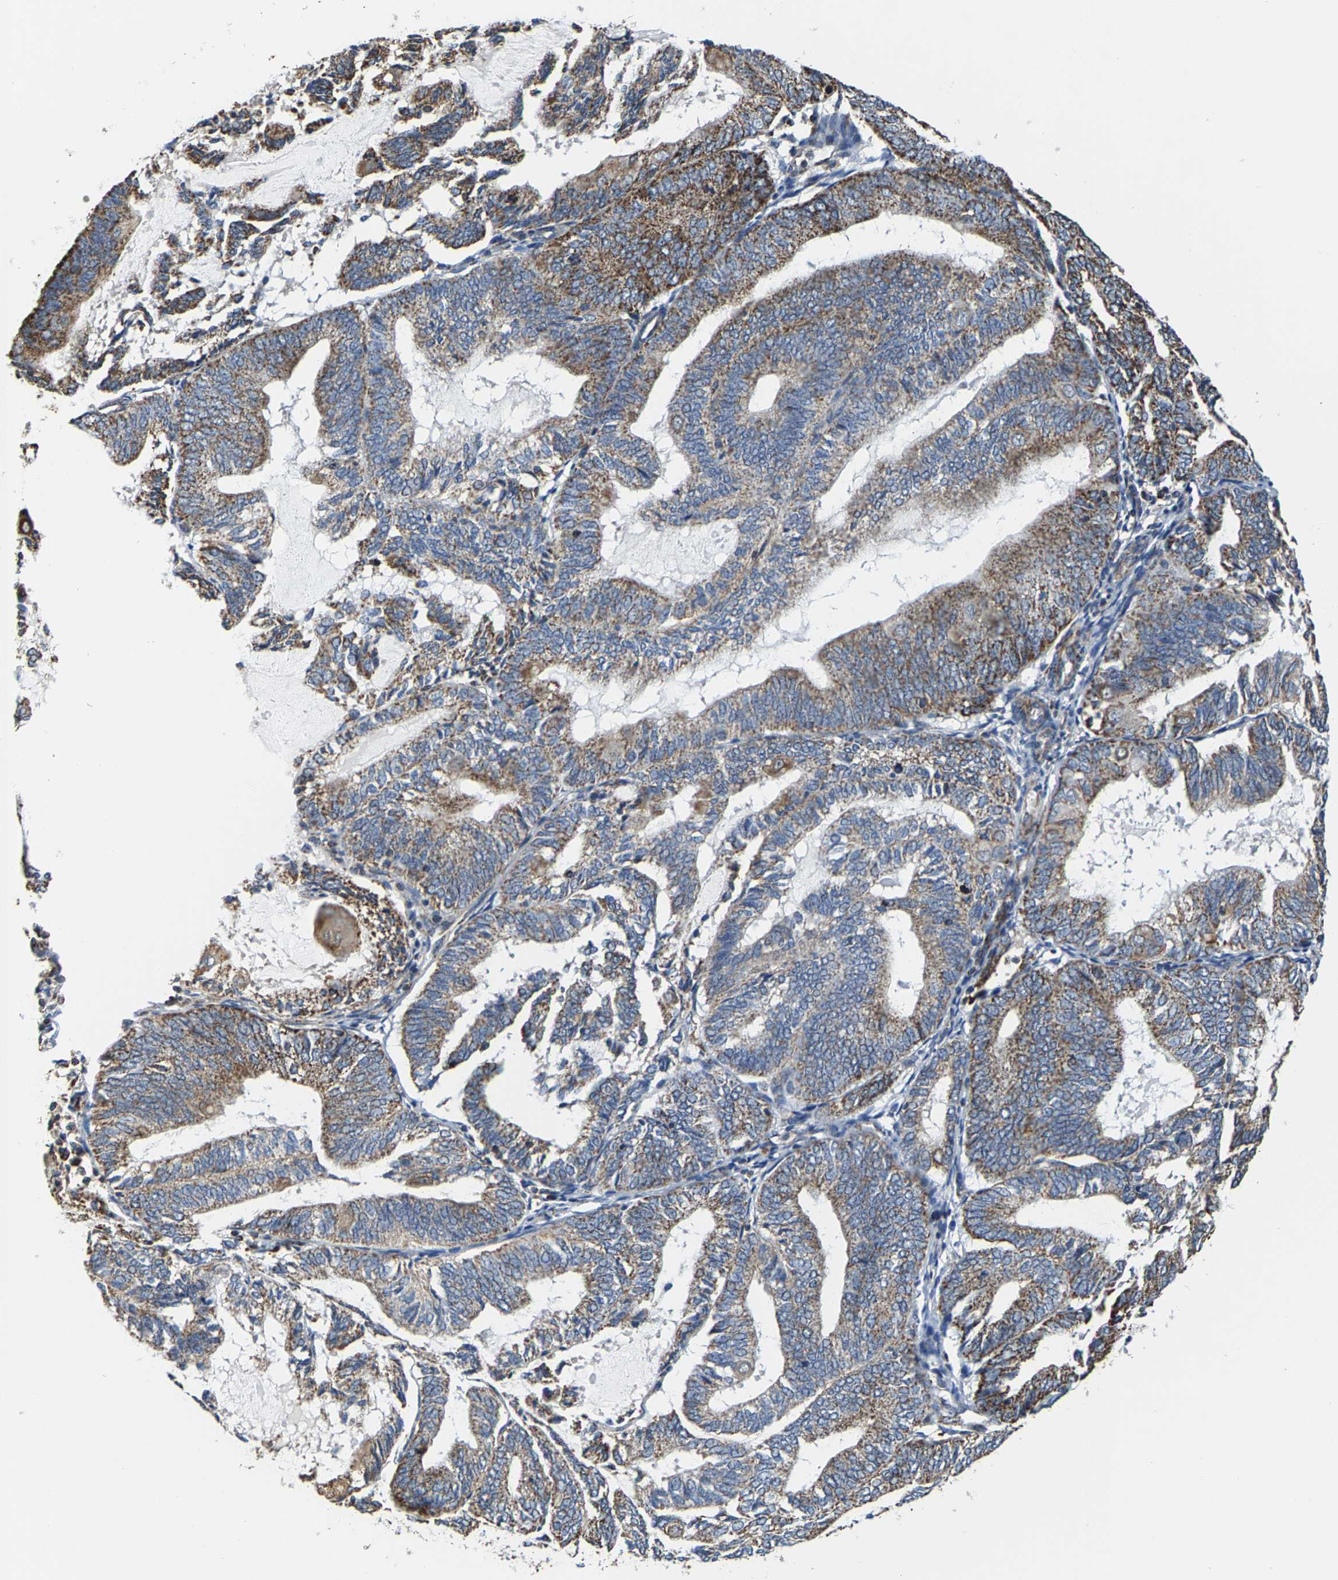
{"staining": {"intensity": "moderate", "quantity": ">75%", "location": "cytoplasmic/membranous"}, "tissue": "endometrial cancer", "cell_type": "Tumor cells", "image_type": "cancer", "snomed": [{"axis": "morphology", "description": "Adenocarcinoma, NOS"}, {"axis": "topography", "description": "Endometrium"}], "caption": "The histopathology image displays staining of endometrial cancer (adenocarcinoma), revealing moderate cytoplasmic/membranous protein positivity (brown color) within tumor cells. The staining is performed using DAB brown chromogen to label protein expression. The nuclei are counter-stained blue using hematoxylin.", "gene": "SHMT2", "patient": {"sex": "female", "age": 81}}